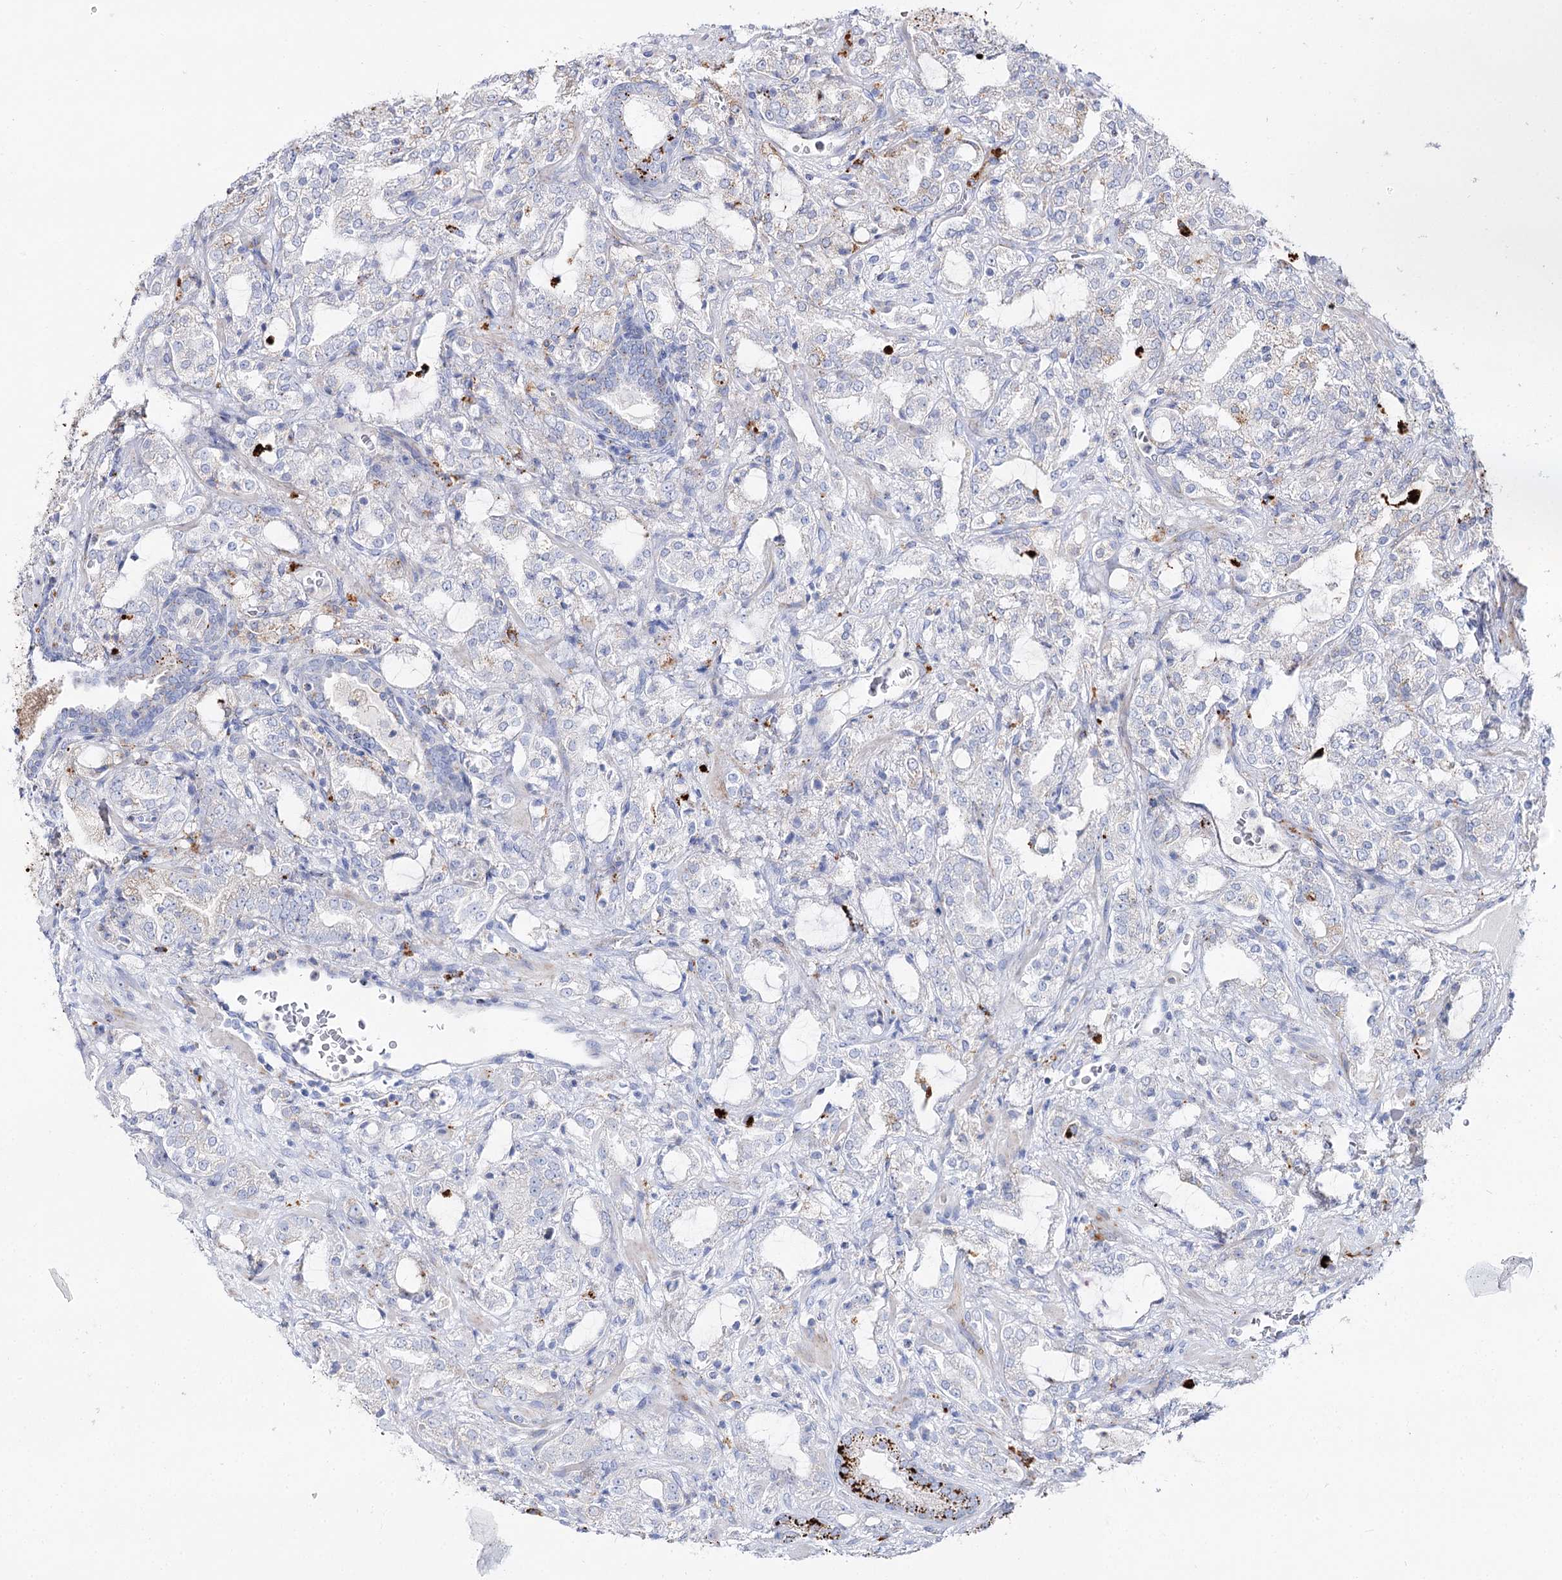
{"staining": {"intensity": "moderate", "quantity": "<25%", "location": "cytoplasmic/membranous"}, "tissue": "prostate cancer", "cell_type": "Tumor cells", "image_type": "cancer", "snomed": [{"axis": "morphology", "description": "Adenocarcinoma, High grade"}, {"axis": "topography", "description": "Prostate"}], "caption": "Tumor cells reveal low levels of moderate cytoplasmic/membranous expression in about <25% of cells in prostate cancer (adenocarcinoma (high-grade)). Nuclei are stained in blue.", "gene": "SLC3A1", "patient": {"sex": "male", "age": 64}}